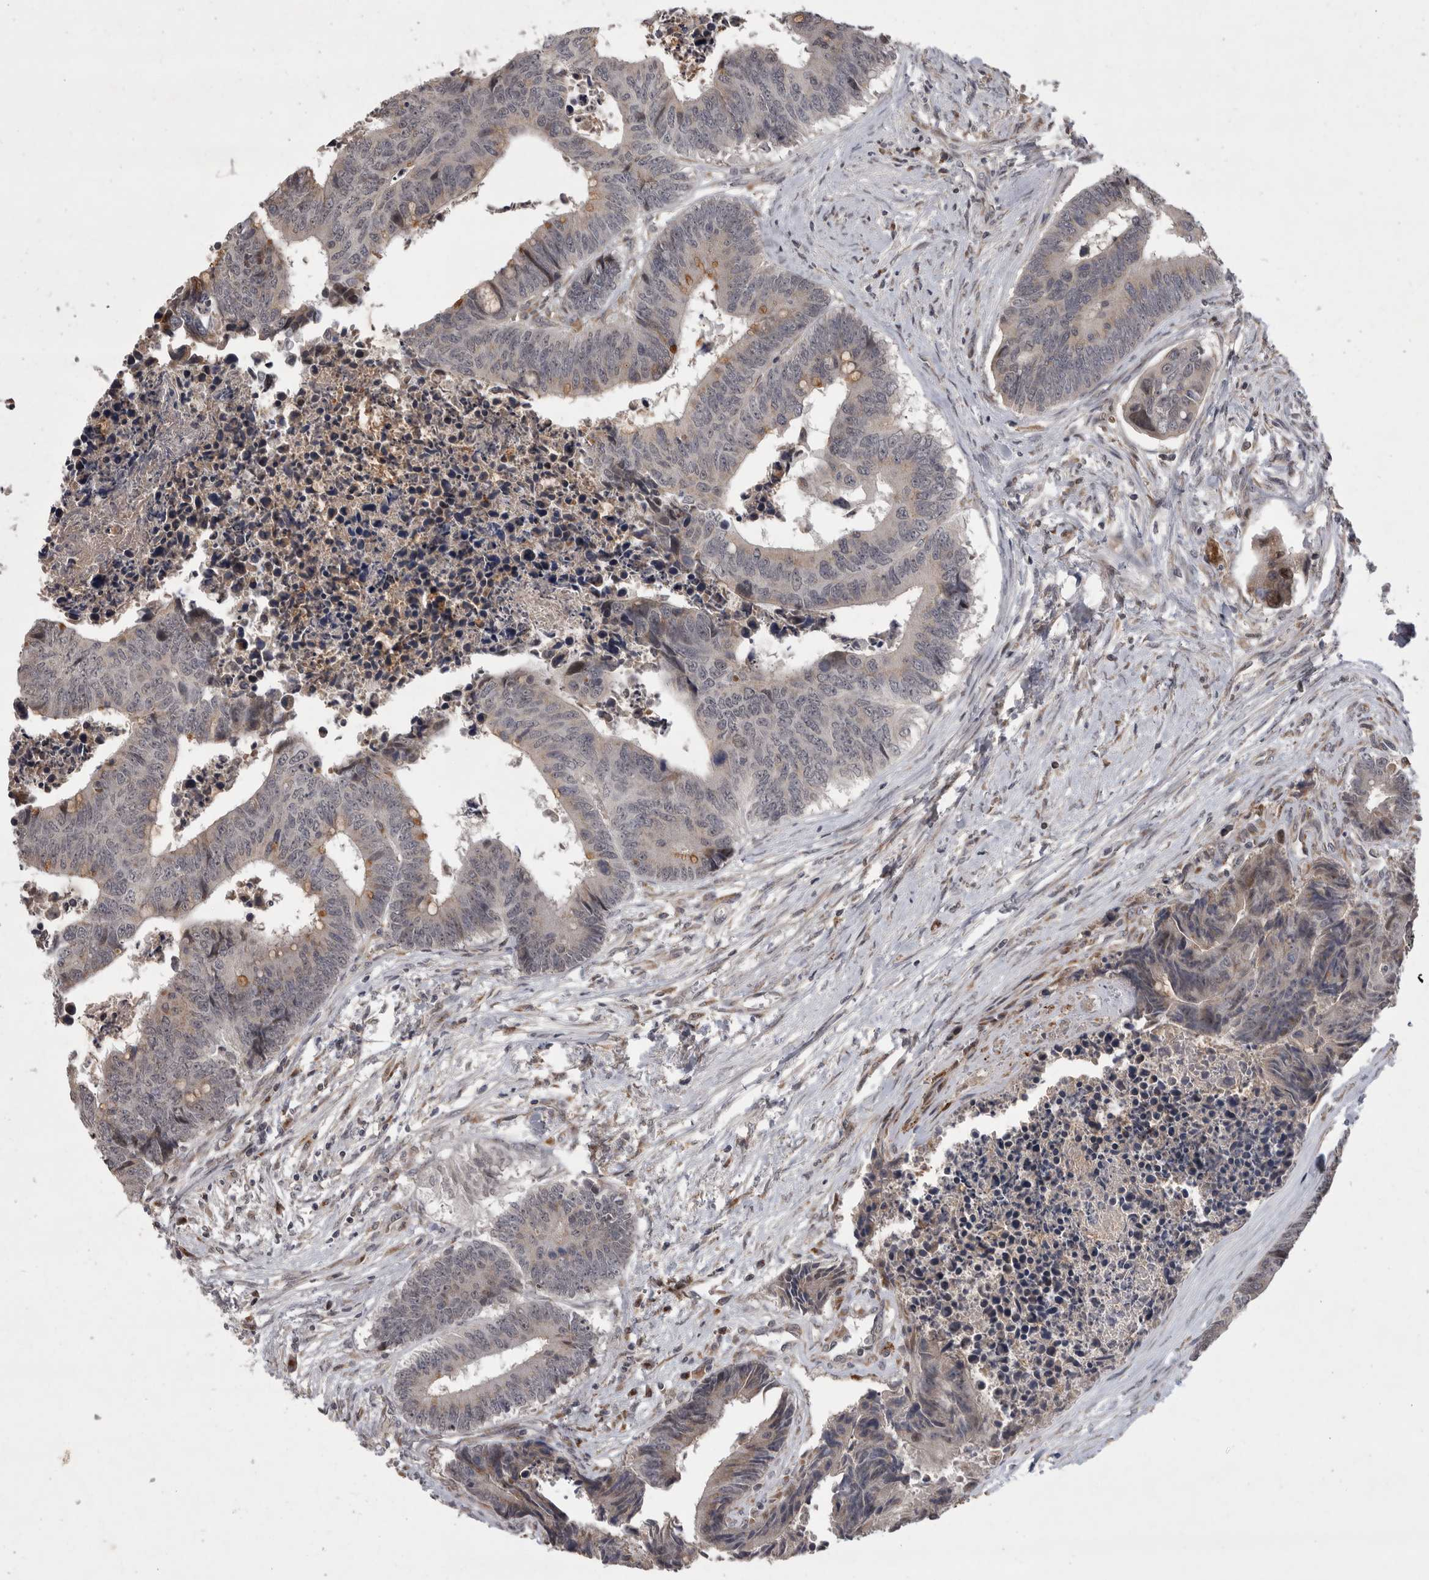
{"staining": {"intensity": "negative", "quantity": "none", "location": "none"}, "tissue": "colorectal cancer", "cell_type": "Tumor cells", "image_type": "cancer", "snomed": [{"axis": "morphology", "description": "Adenocarcinoma, NOS"}, {"axis": "topography", "description": "Rectum"}], "caption": "The IHC micrograph has no significant positivity in tumor cells of colorectal cancer tissue.", "gene": "MAN2A1", "patient": {"sex": "male", "age": 84}}